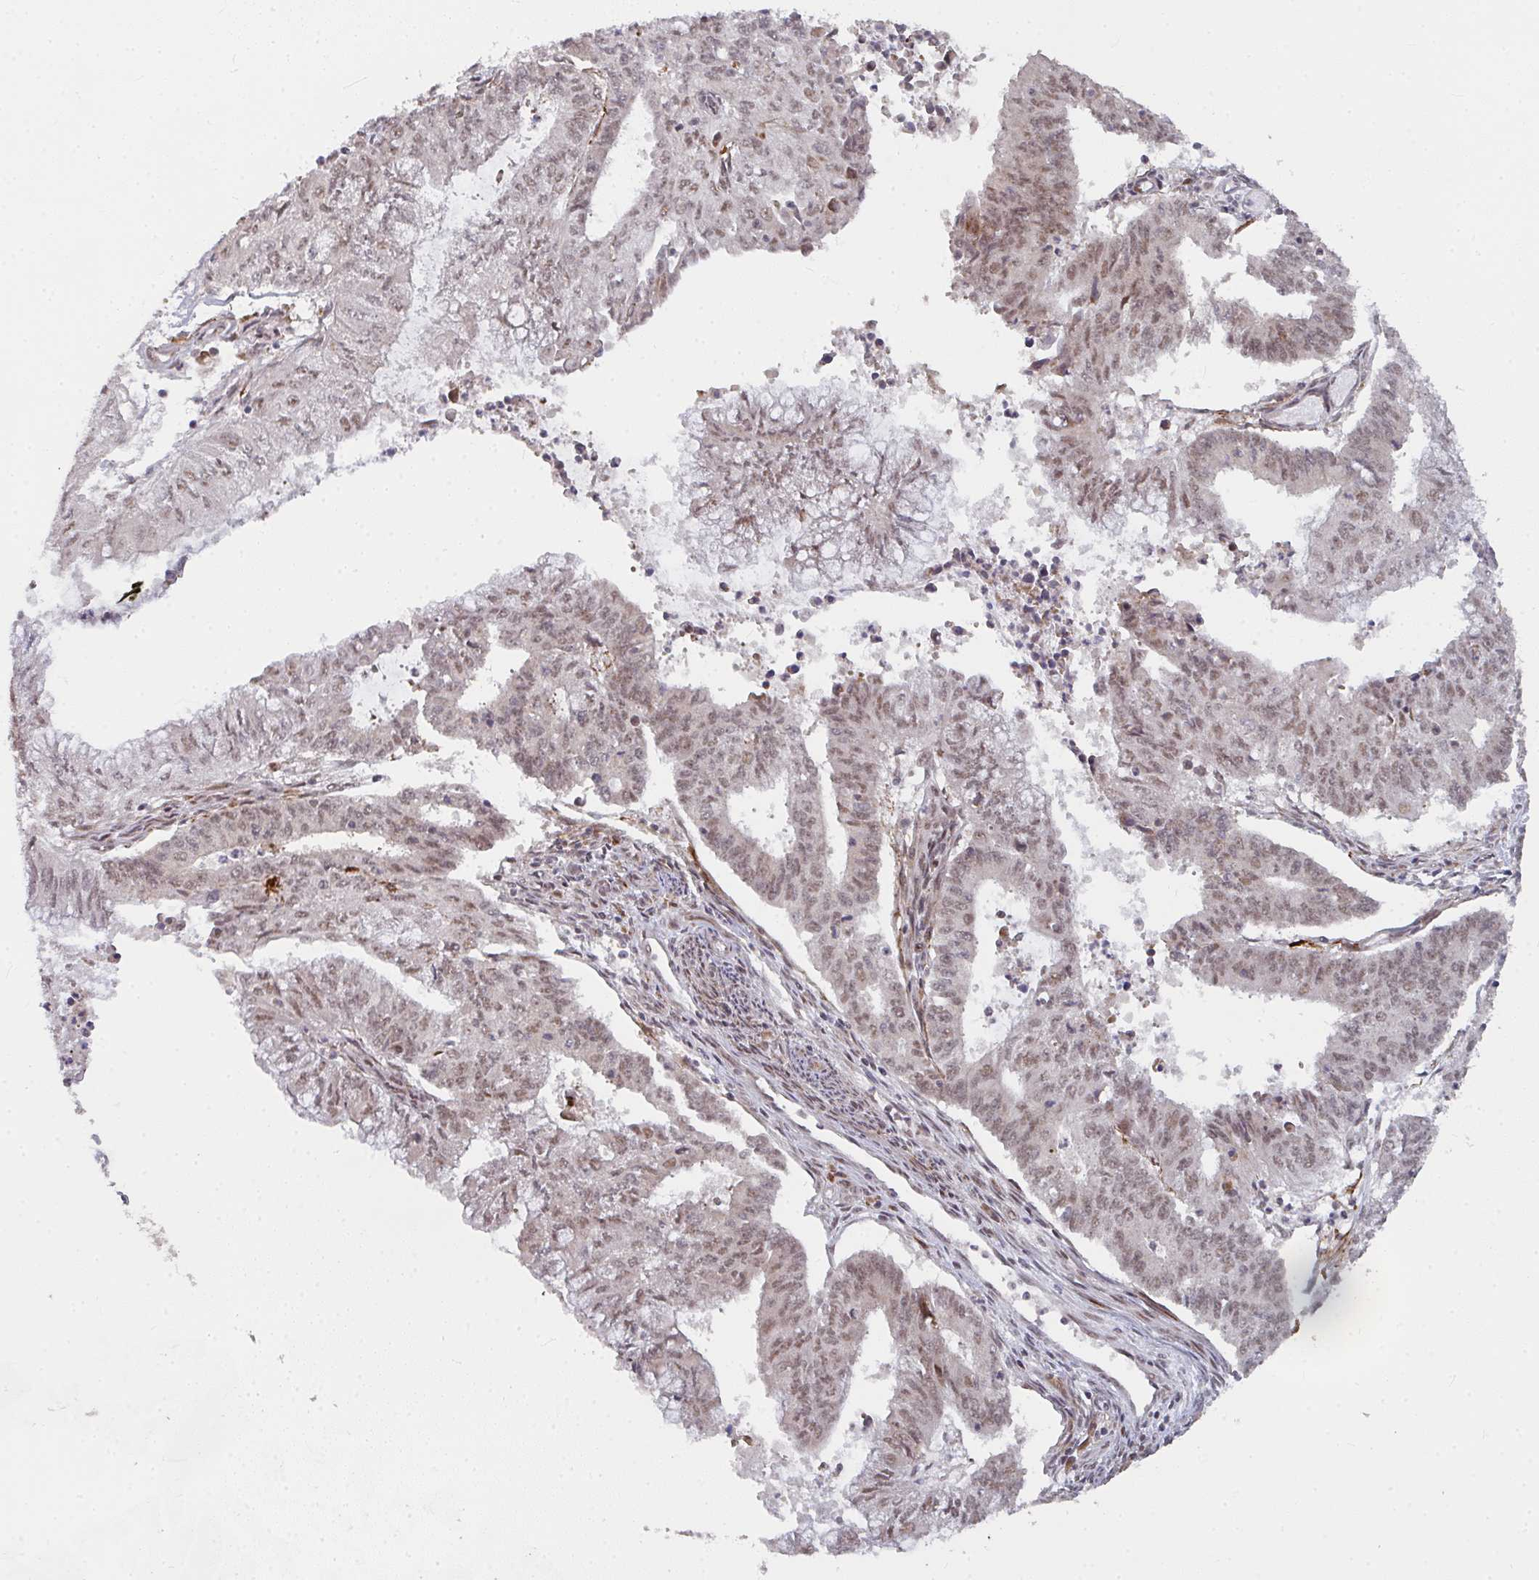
{"staining": {"intensity": "moderate", "quantity": ">75%", "location": "nuclear"}, "tissue": "endometrial cancer", "cell_type": "Tumor cells", "image_type": "cancer", "snomed": [{"axis": "morphology", "description": "Adenocarcinoma, NOS"}, {"axis": "topography", "description": "Endometrium"}], "caption": "IHC (DAB (3,3'-diaminobenzidine)) staining of human endometrial cancer (adenocarcinoma) exhibits moderate nuclear protein expression in approximately >75% of tumor cells.", "gene": "RBBP5", "patient": {"sex": "female", "age": 61}}